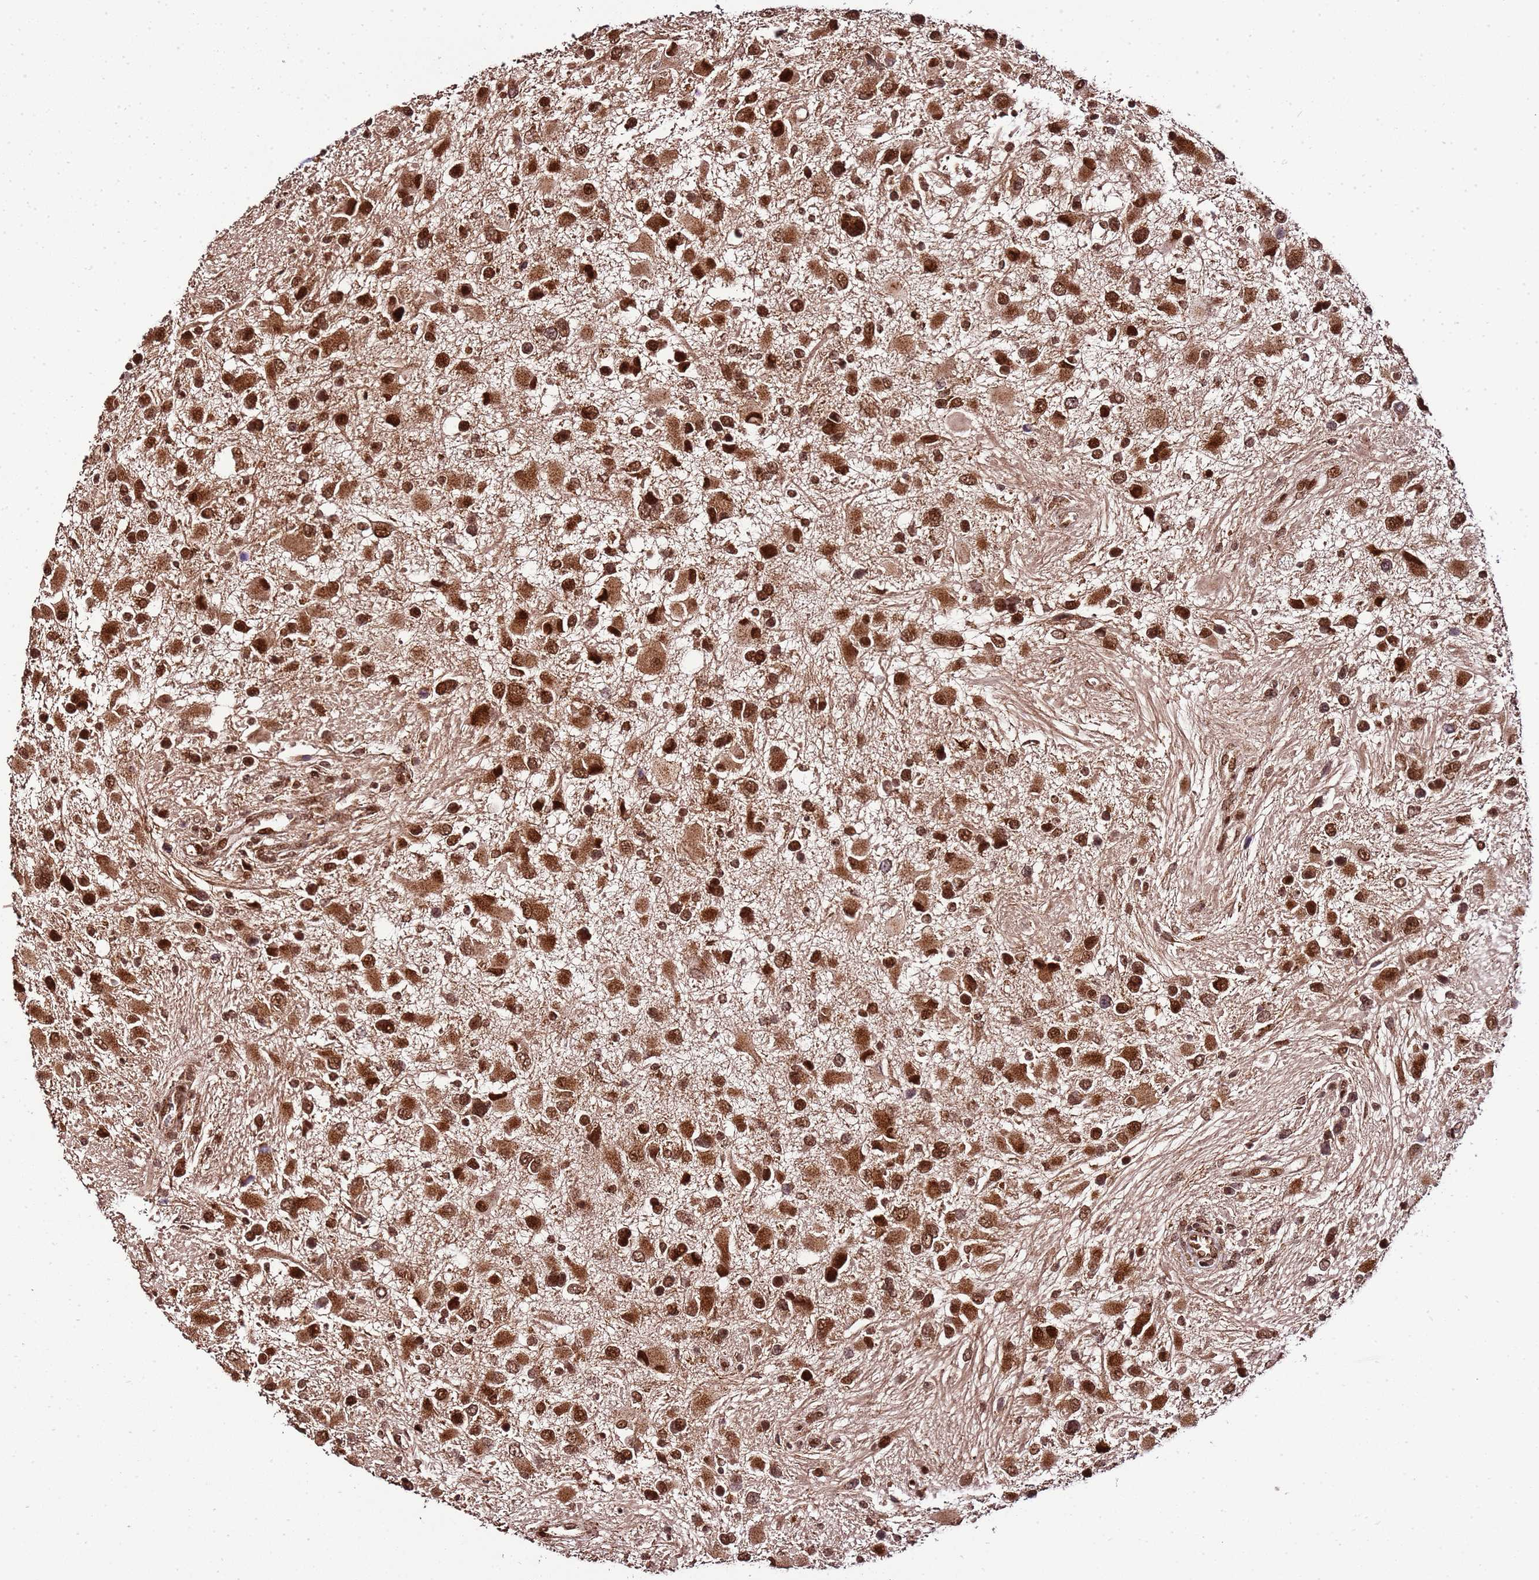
{"staining": {"intensity": "strong", "quantity": ">75%", "location": "cytoplasmic/membranous,nuclear"}, "tissue": "glioma", "cell_type": "Tumor cells", "image_type": "cancer", "snomed": [{"axis": "morphology", "description": "Glioma, malignant, High grade"}, {"axis": "topography", "description": "Brain"}], "caption": "Malignant high-grade glioma stained with immunohistochemistry (IHC) displays strong cytoplasmic/membranous and nuclear staining in approximately >75% of tumor cells. Using DAB (brown) and hematoxylin (blue) stains, captured at high magnification using brightfield microscopy.", "gene": "PEX14", "patient": {"sex": "male", "age": 53}}